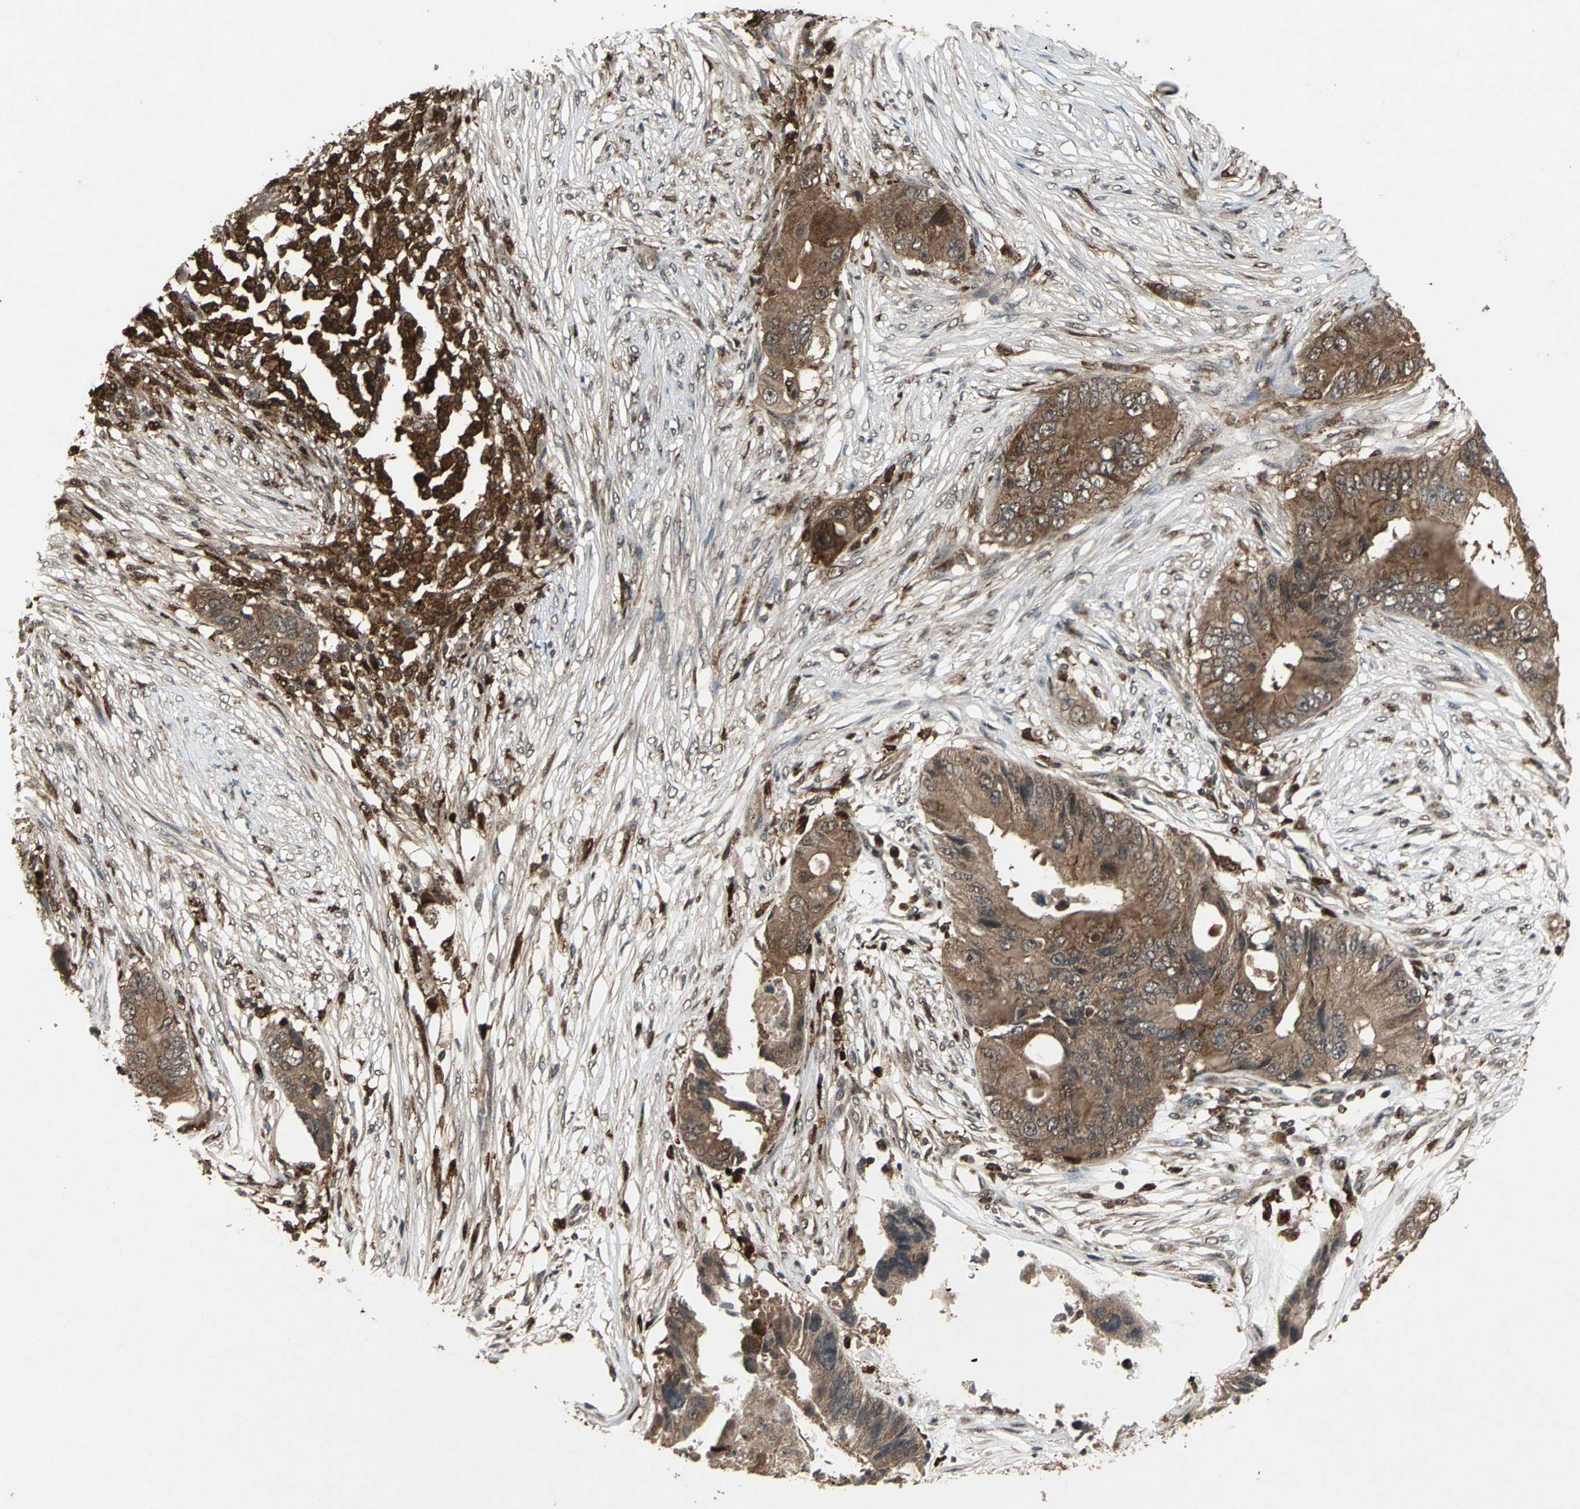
{"staining": {"intensity": "moderate", "quantity": ">75%", "location": "cytoplasmic/membranous"}, "tissue": "colorectal cancer", "cell_type": "Tumor cells", "image_type": "cancer", "snomed": [{"axis": "morphology", "description": "Adenocarcinoma, NOS"}, {"axis": "topography", "description": "Colon"}], "caption": "Immunohistochemical staining of human colorectal cancer (adenocarcinoma) displays medium levels of moderate cytoplasmic/membranous staining in about >75% of tumor cells. Ihc stains the protein in brown and the nuclei are stained blue.", "gene": "PYCARD", "patient": {"sex": "male", "age": 71}}